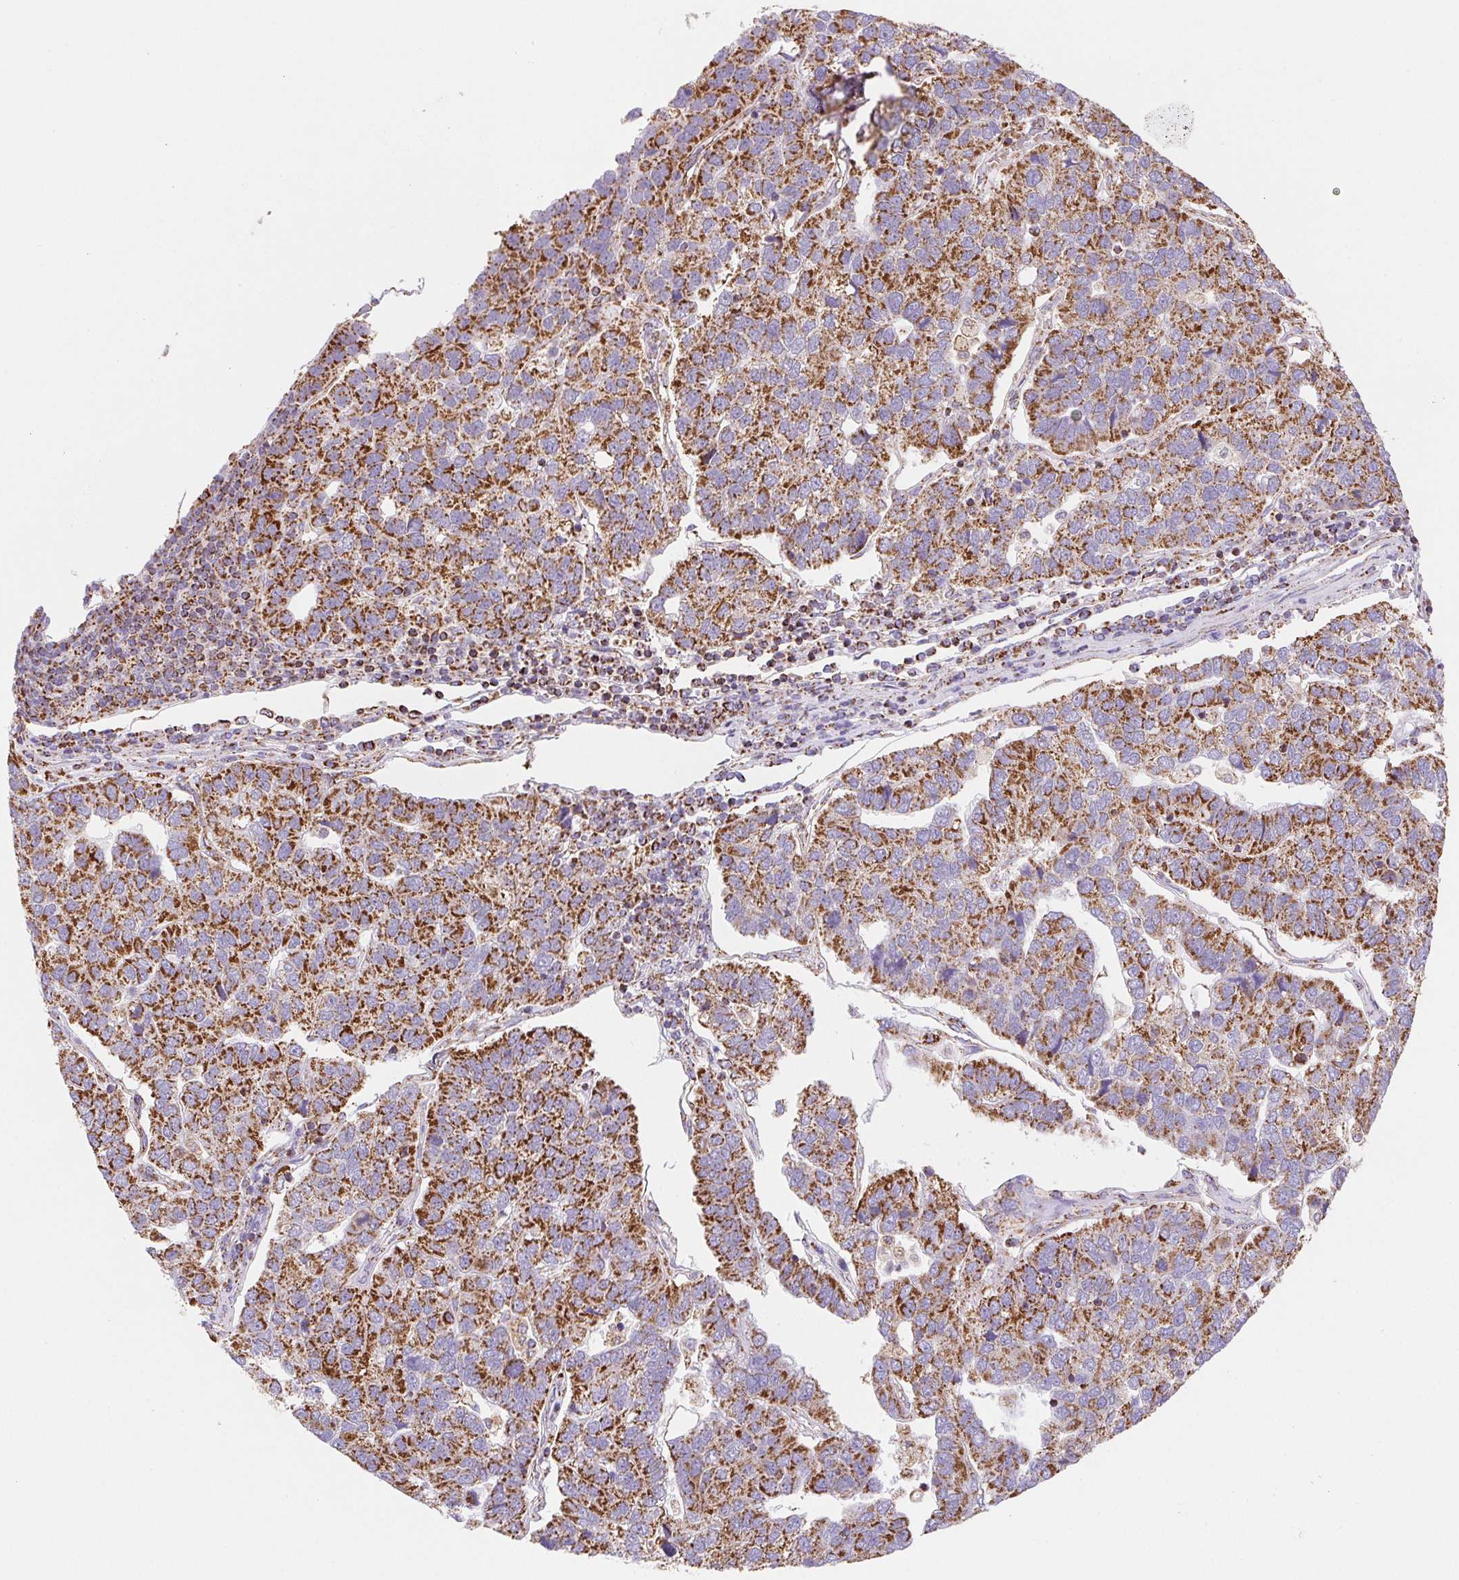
{"staining": {"intensity": "strong", "quantity": ">75%", "location": "cytoplasmic/membranous"}, "tissue": "pancreatic cancer", "cell_type": "Tumor cells", "image_type": "cancer", "snomed": [{"axis": "morphology", "description": "Adenocarcinoma, NOS"}, {"axis": "topography", "description": "Pancreas"}], "caption": "IHC of pancreatic cancer (adenocarcinoma) exhibits high levels of strong cytoplasmic/membranous staining in approximately >75% of tumor cells.", "gene": "NIPSNAP2", "patient": {"sex": "female", "age": 61}}